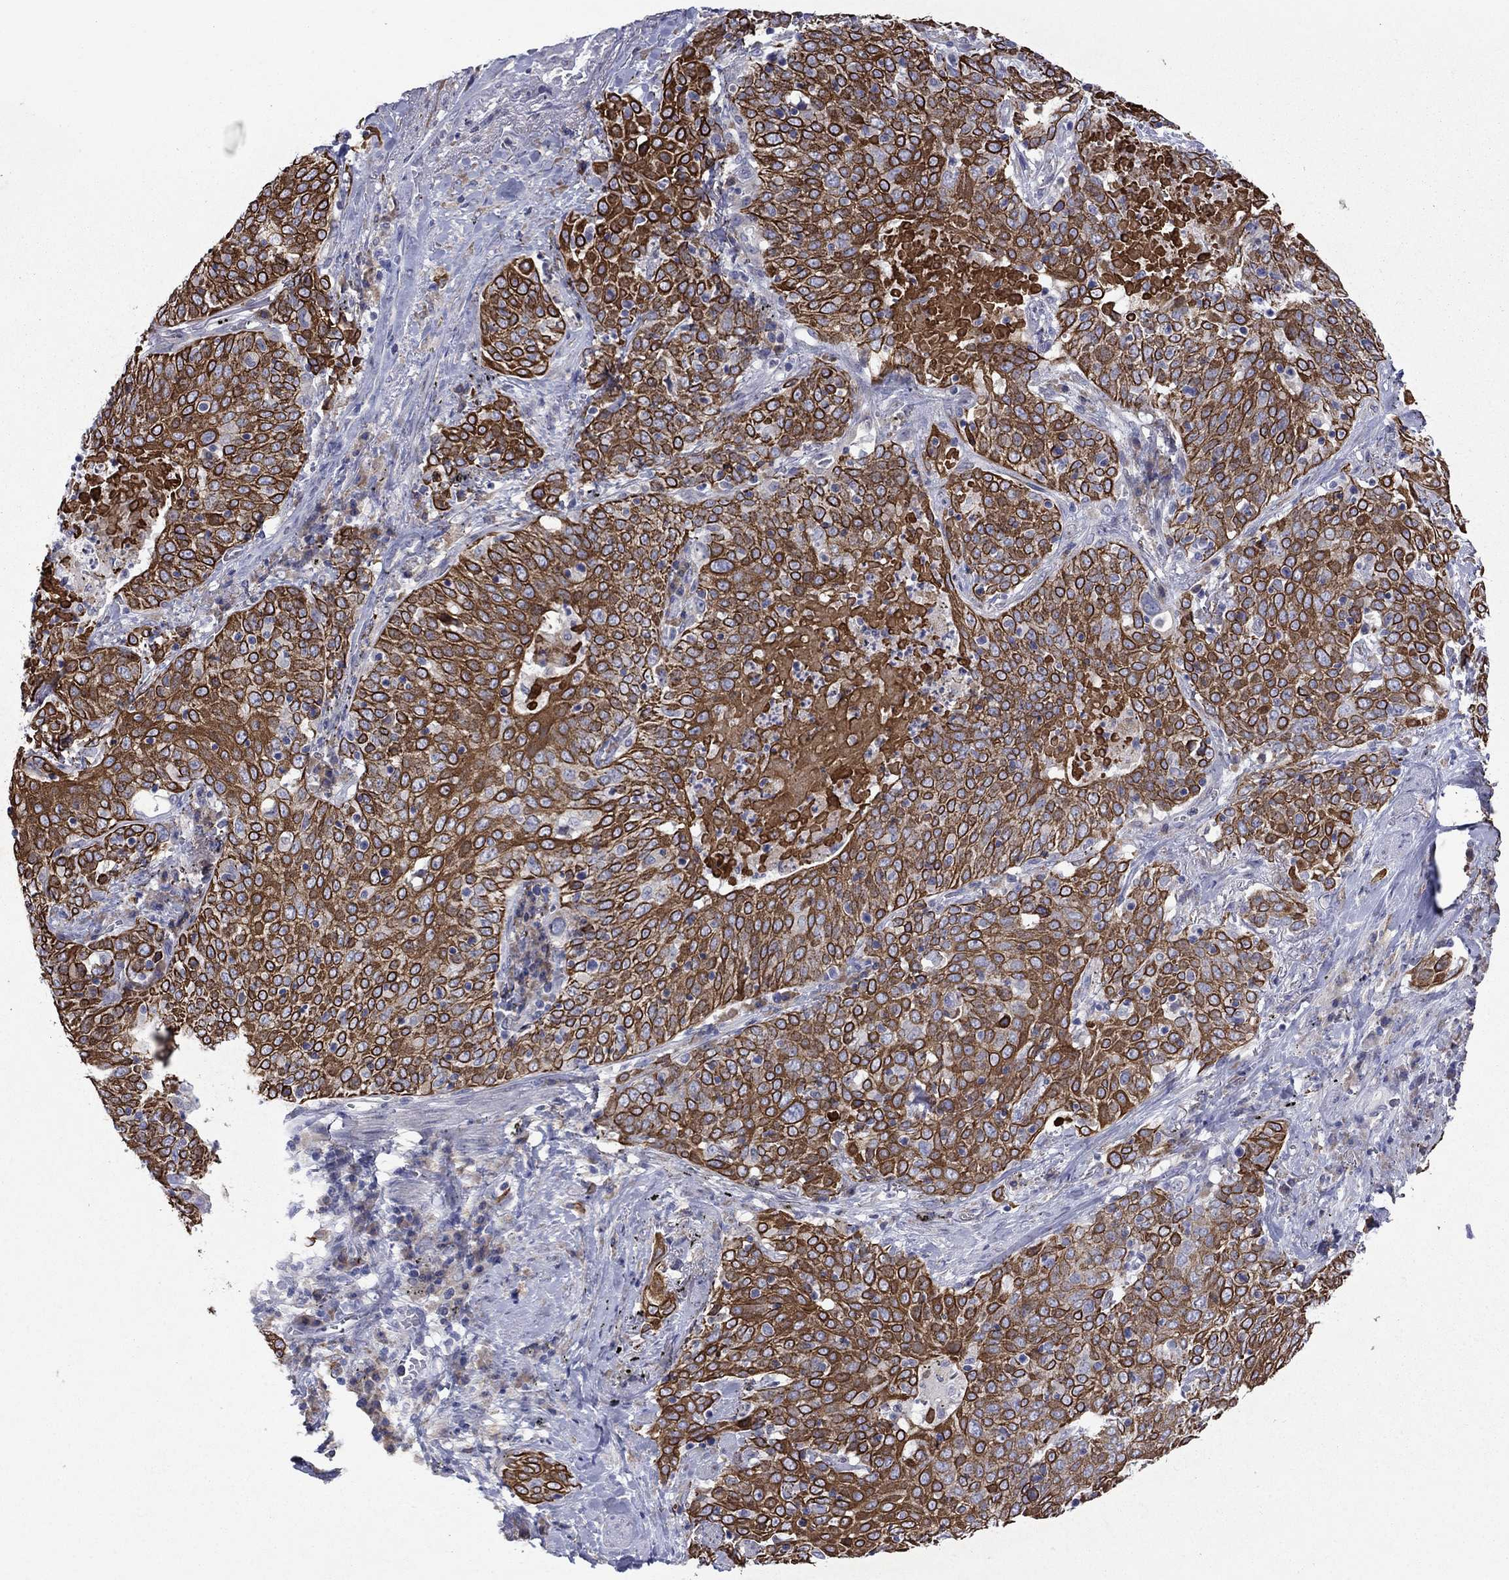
{"staining": {"intensity": "strong", "quantity": ">75%", "location": "cytoplasmic/membranous,nuclear"}, "tissue": "lung cancer", "cell_type": "Tumor cells", "image_type": "cancer", "snomed": [{"axis": "morphology", "description": "Squamous cell carcinoma, NOS"}, {"axis": "topography", "description": "Lung"}], "caption": "Immunohistochemistry (DAB) staining of human squamous cell carcinoma (lung) shows strong cytoplasmic/membranous and nuclear protein staining in about >75% of tumor cells. The staining was performed using DAB (3,3'-diaminobenzidine) to visualize the protein expression in brown, while the nuclei were stained in blue with hematoxylin (Magnification: 20x).", "gene": "TMPRSS11A", "patient": {"sex": "male", "age": 82}}